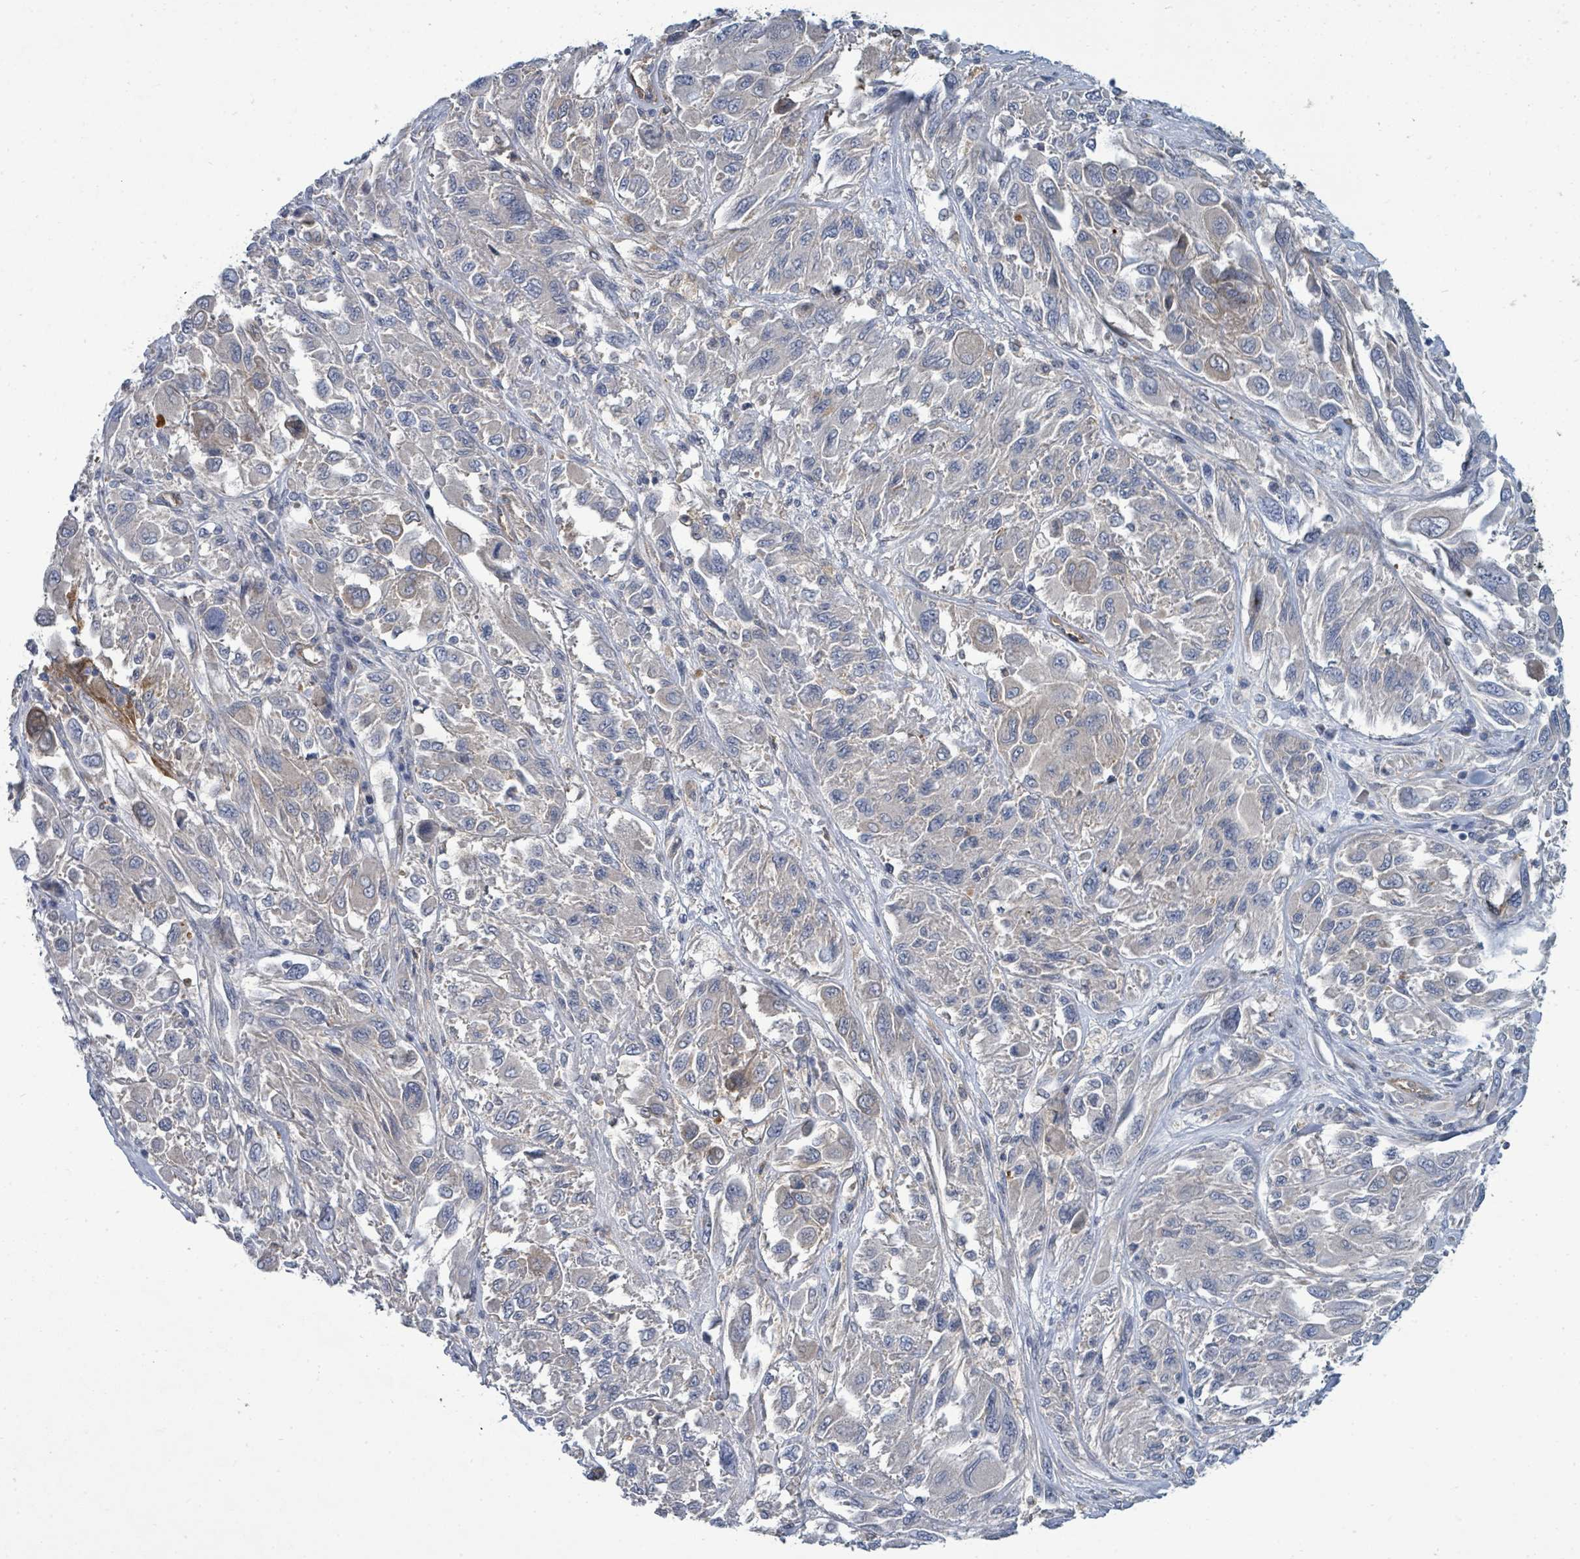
{"staining": {"intensity": "negative", "quantity": "none", "location": "none"}, "tissue": "melanoma", "cell_type": "Tumor cells", "image_type": "cancer", "snomed": [{"axis": "morphology", "description": "Malignant melanoma, NOS"}, {"axis": "topography", "description": "Skin"}], "caption": "Micrograph shows no protein staining in tumor cells of melanoma tissue. The staining is performed using DAB (3,3'-diaminobenzidine) brown chromogen with nuclei counter-stained in using hematoxylin.", "gene": "IFIT1", "patient": {"sex": "female", "age": 91}}